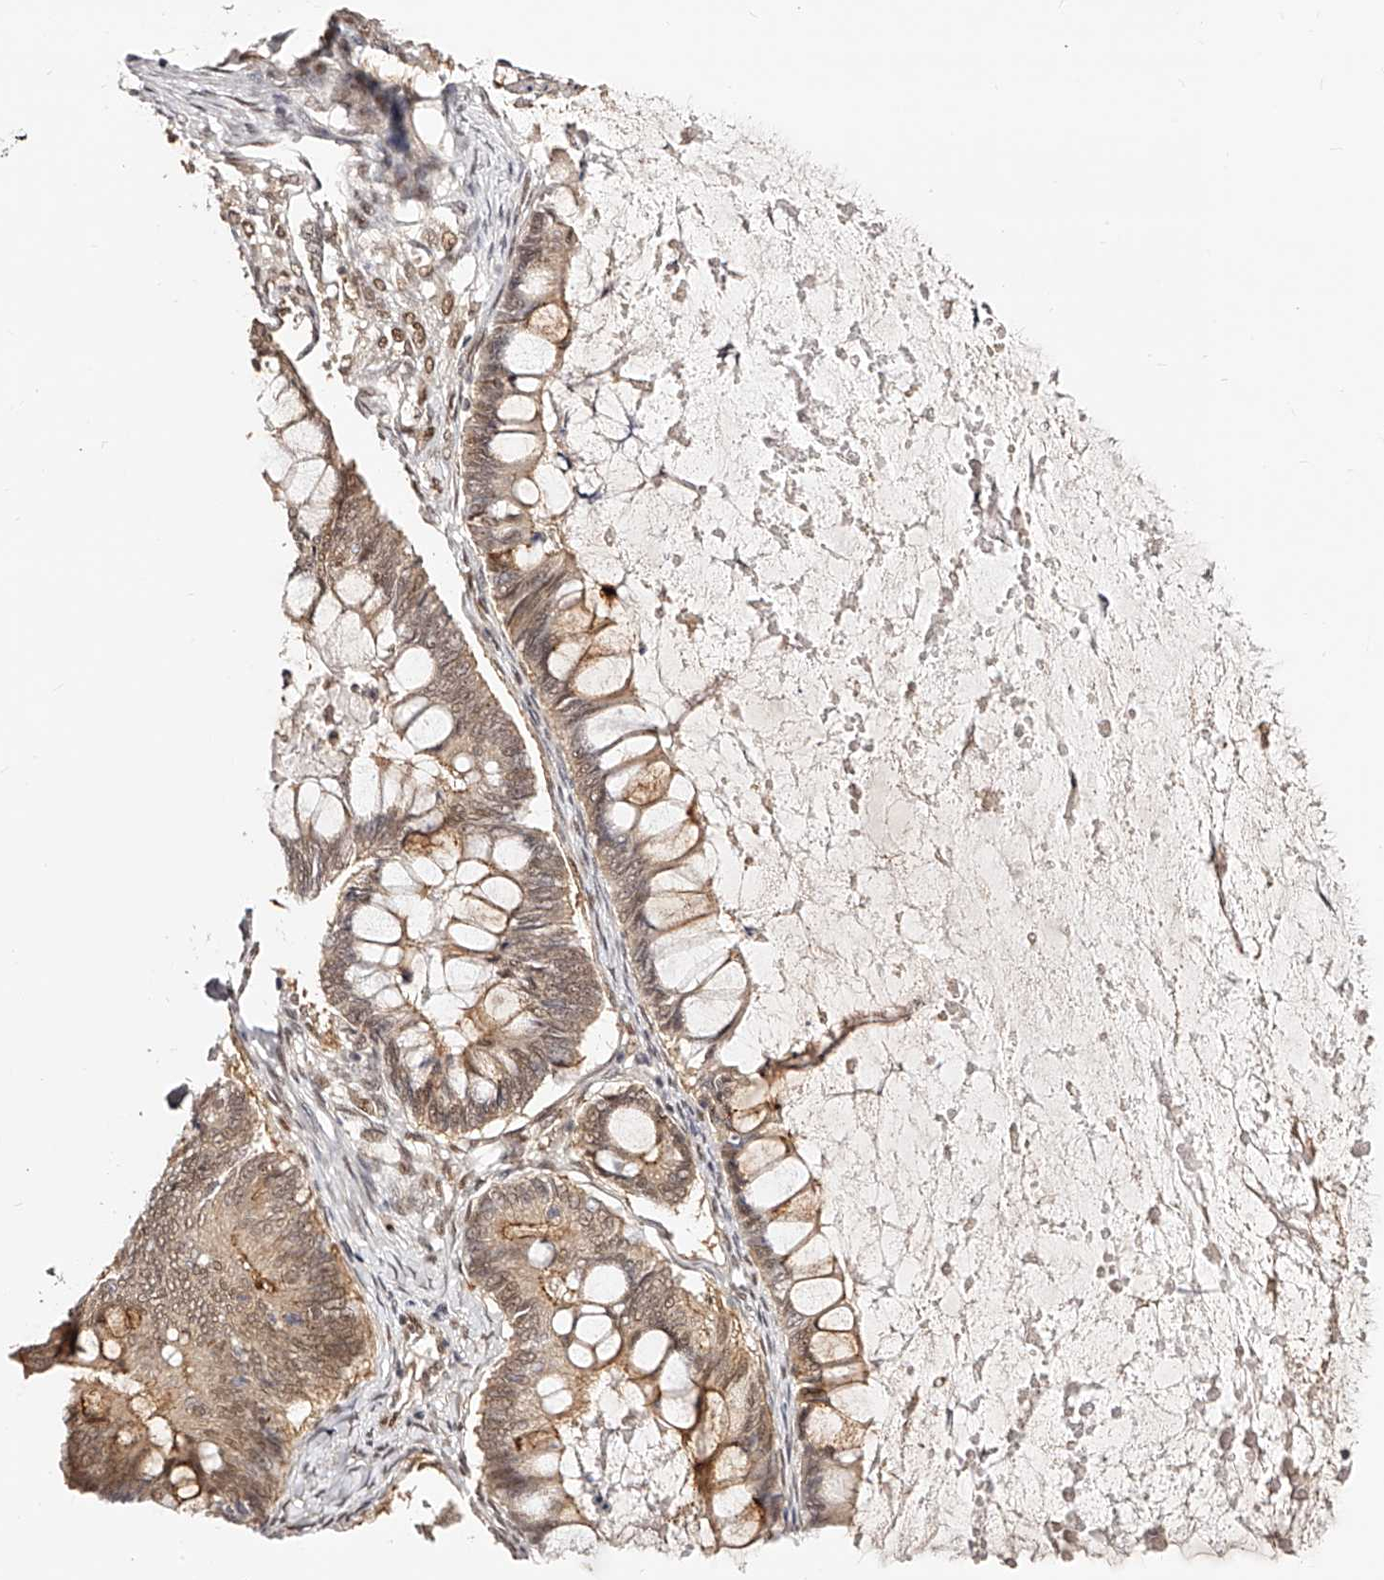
{"staining": {"intensity": "weak", "quantity": ">75%", "location": "cytoplasmic/membranous,nuclear"}, "tissue": "ovarian cancer", "cell_type": "Tumor cells", "image_type": "cancer", "snomed": [{"axis": "morphology", "description": "Cystadenocarcinoma, mucinous, NOS"}, {"axis": "topography", "description": "Ovary"}], "caption": "Tumor cells exhibit weak cytoplasmic/membranous and nuclear positivity in approximately >75% of cells in ovarian cancer (mucinous cystadenocarcinoma). The protein is shown in brown color, while the nuclei are stained blue.", "gene": "USF3", "patient": {"sex": "female", "age": 61}}